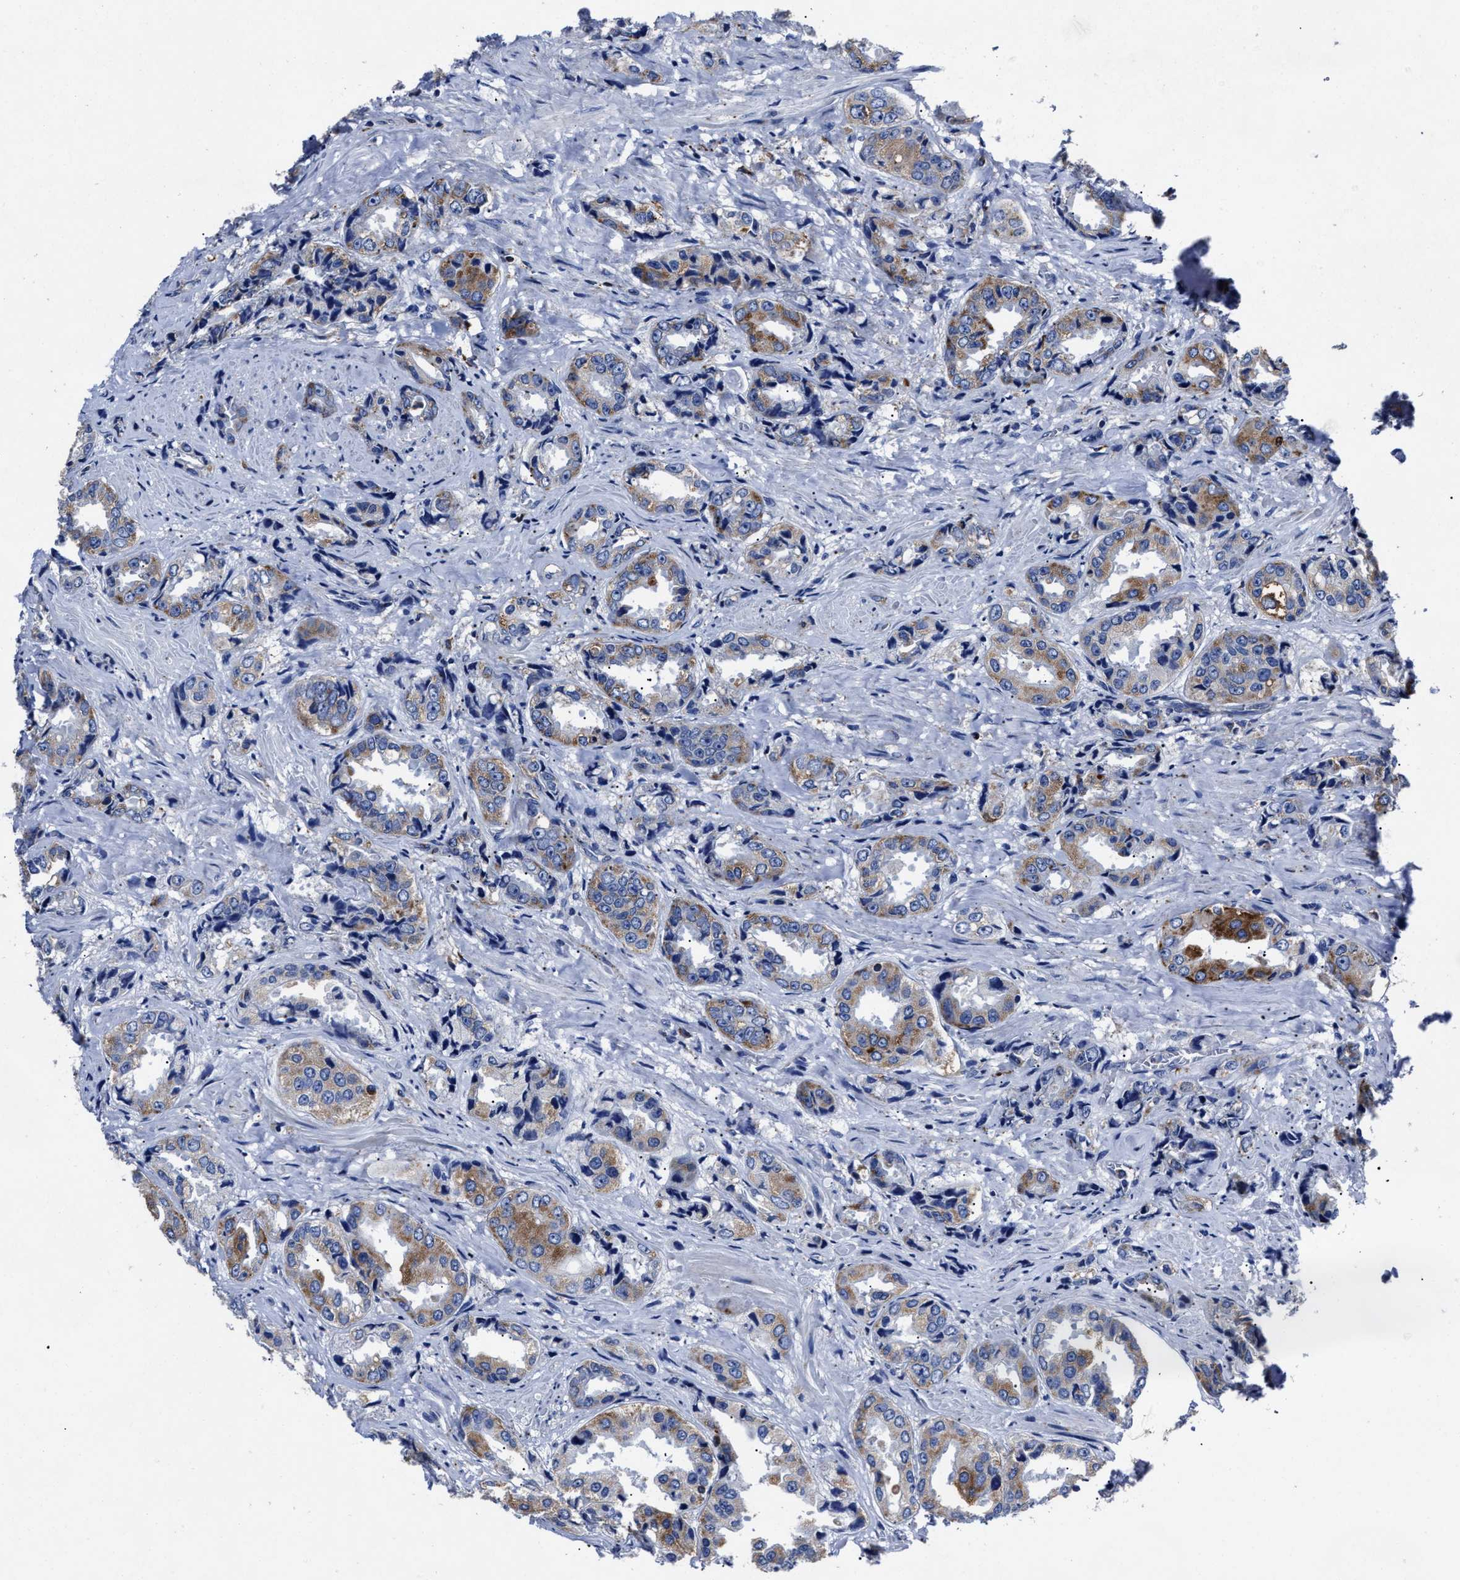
{"staining": {"intensity": "moderate", "quantity": ">75%", "location": "cytoplasmic/membranous"}, "tissue": "prostate cancer", "cell_type": "Tumor cells", "image_type": "cancer", "snomed": [{"axis": "morphology", "description": "Adenocarcinoma, High grade"}, {"axis": "topography", "description": "Prostate"}], "caption": "About >75% of tumor cells in prostate cancer show moderate cytoplasmic/membranous protein staining as visualized by brown immunohistochemical staining.", "gene": "LAMTOR4", "patient": {"sex": "male", "age": 61}}